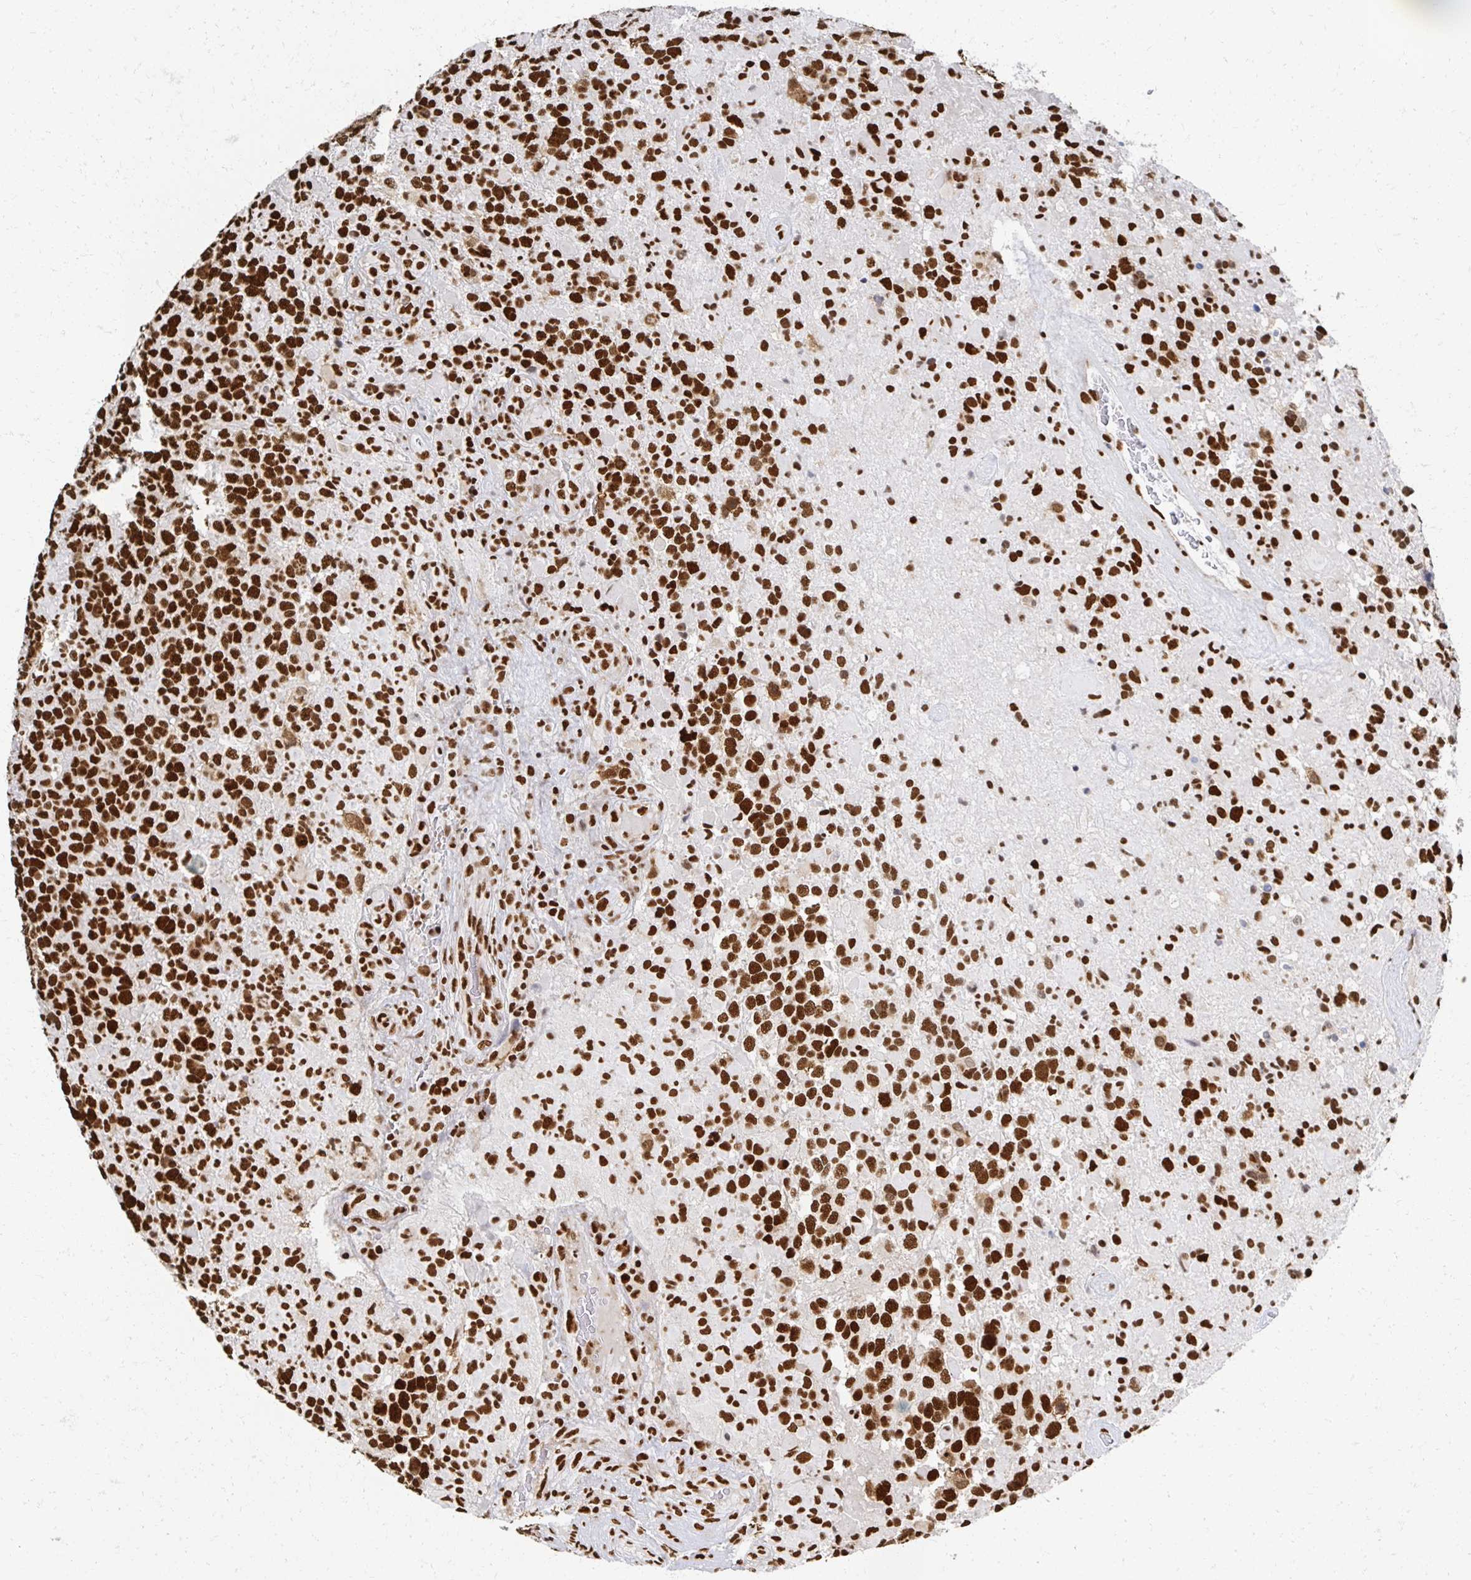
{"staining": {"intensity": "strong", "quantity": ">75%", "location": "nuclear"}, "tissue": "glioma", "cell_type": "Tumor cells", "image_type": "cancer", "snomed": [{"axis": "morphology", "description": "Glioma, malignant, High grade"}, {"axis": "topography", "description": "Brain"}], "caption": "IHC (DAB) staining of human malignant high-grade glioma demonstrates strong nuclear protein positivity in approximately >75% of tumor cells.", "gene": "RBBP7", "patient": {"sex": "female", "age": 40}}